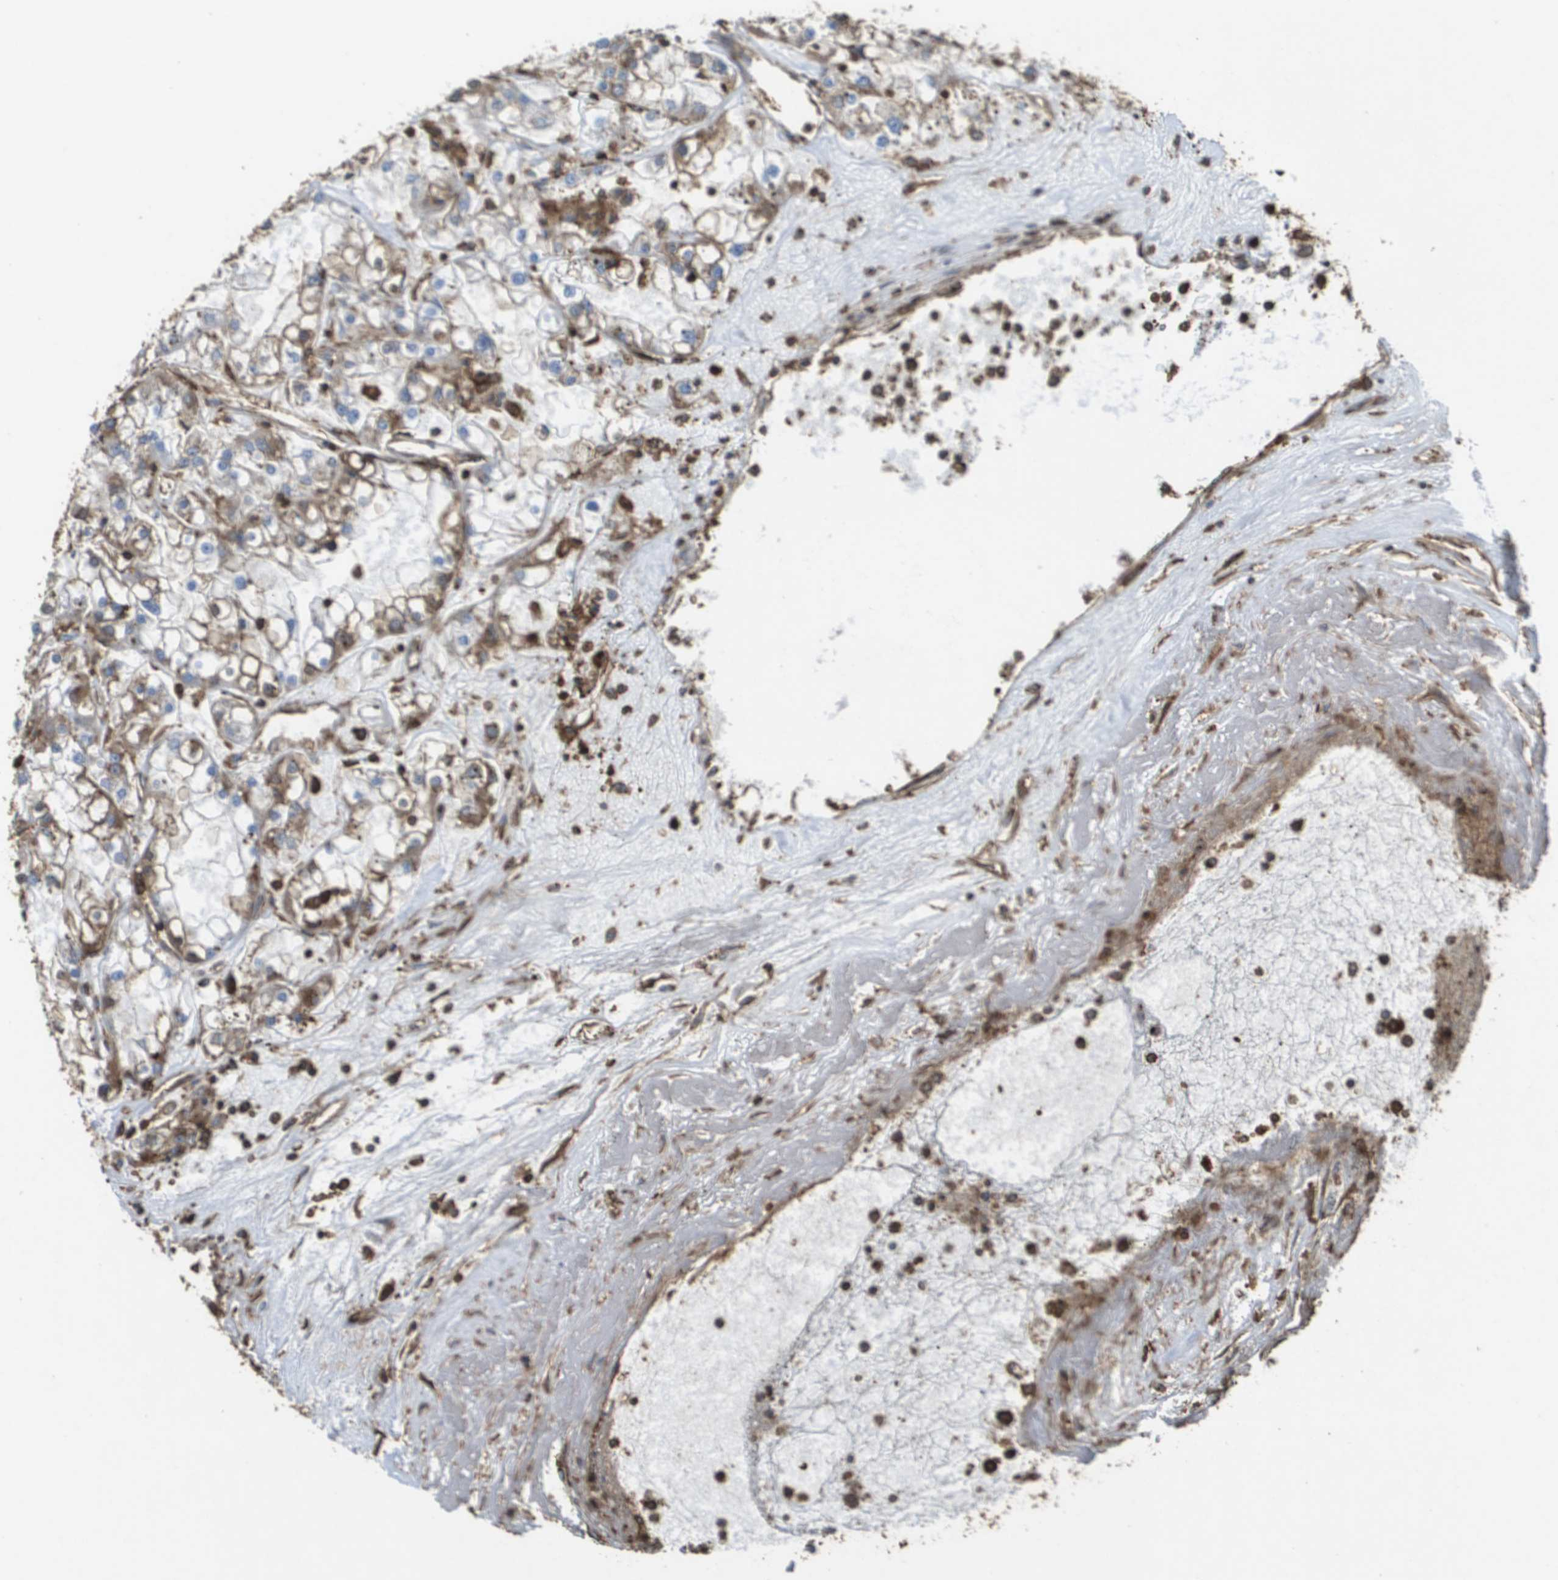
{"staining": {"intensity": "moderate", "quantity": ">75%", "location": "cytoplasmic/membranous"}, "tissue": "renal cancer", "cell_type": "Tumor cells", "image_type": "cancer", "snomed": [{"axis": "morphology", "description": "Adenocarcinoma, NOS"}, {"axis": "topography", "description": "Kidney"}], "caption": "Renal cancer (adenocarcinoma) was stained to show a protein in brown. There is medium levels of moderate cytoplasmic/membranous expression in about >75% of tumor cells.", "gene": "PASK", "patient": {"sex": "female", "age": 52}}